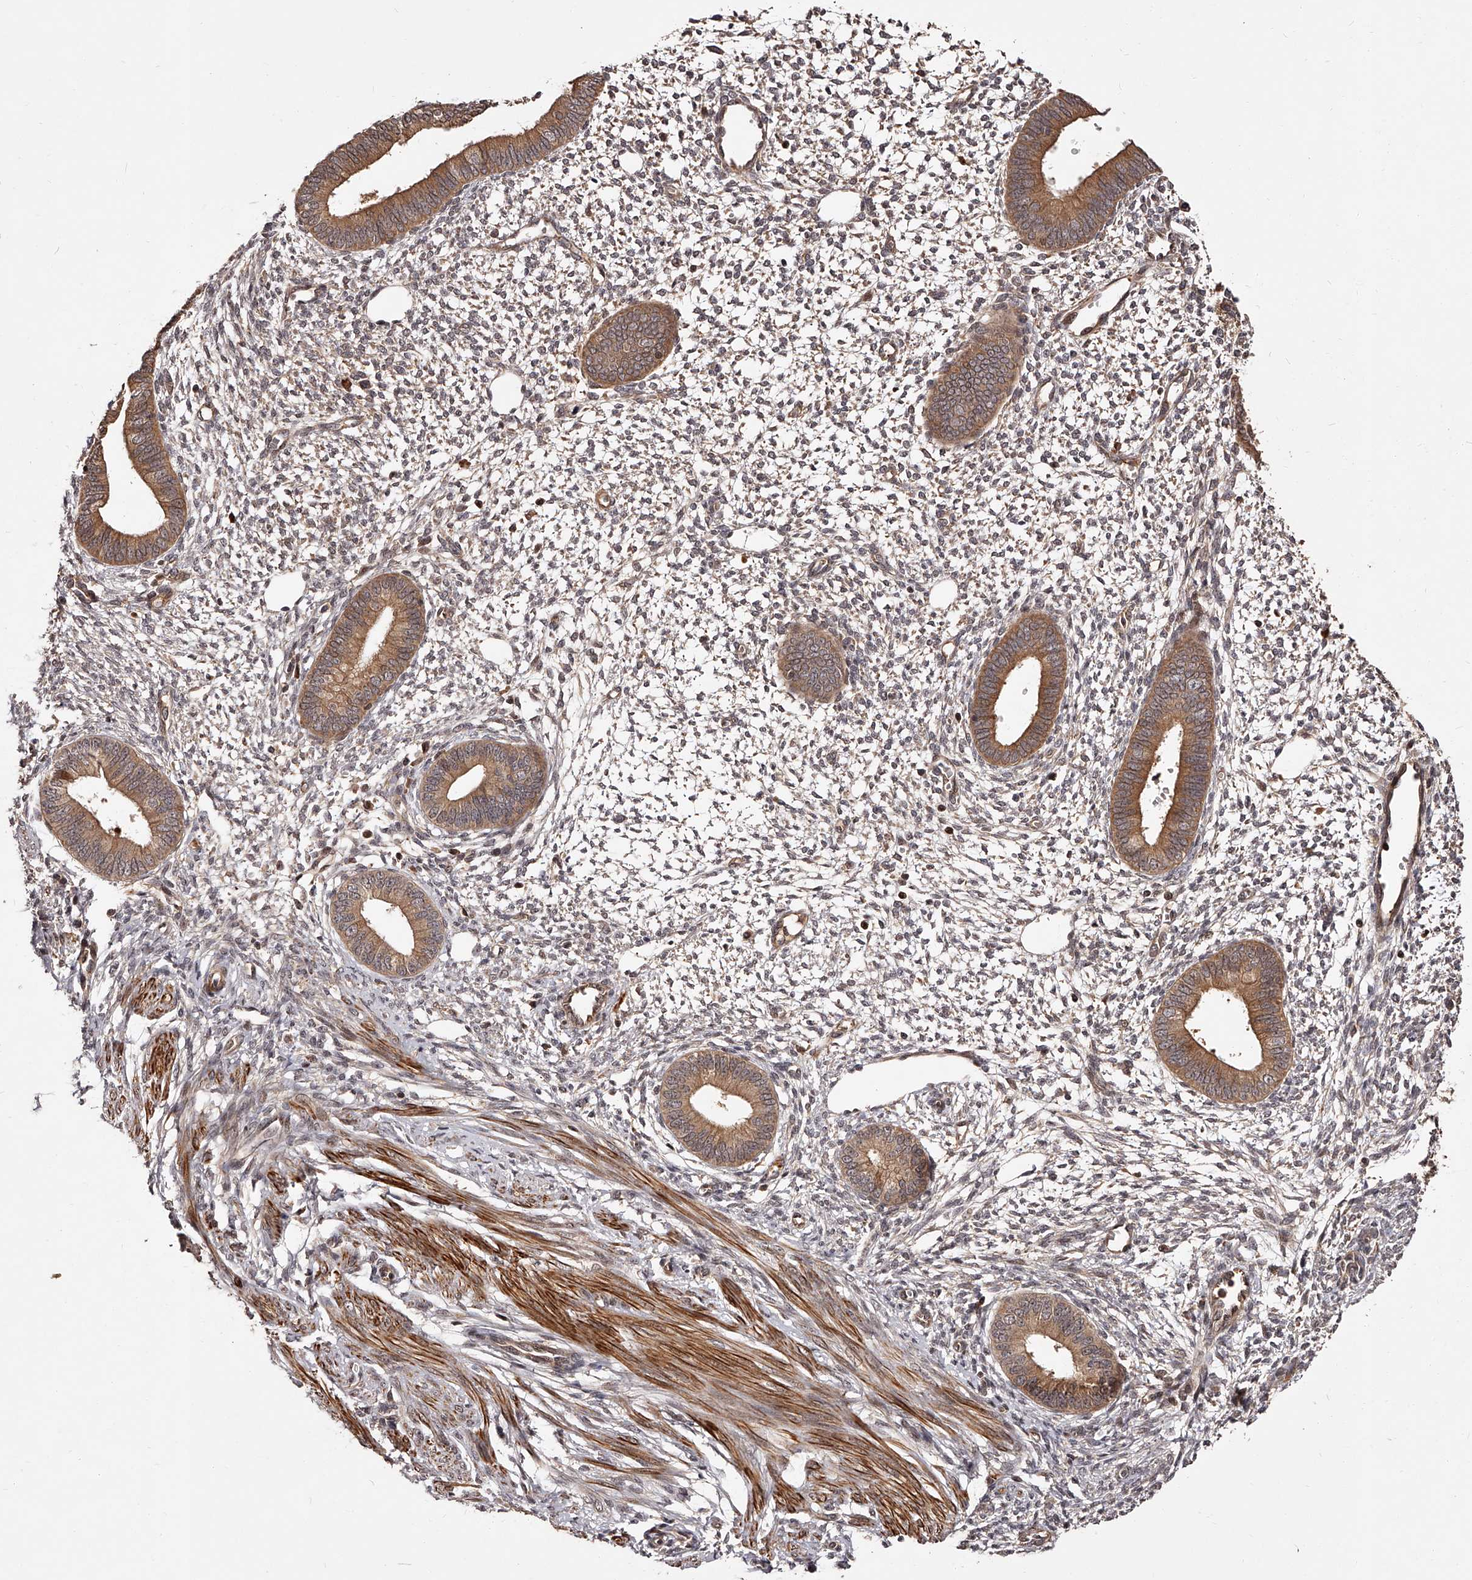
{"staining": {"intensity": "weak", "quantity": "25%-75%", "location": "cytoplasmic/membranous"}, "tissue": "endometrium", "cell_type": "Cells in endometrial stroma", "image_type": "normal", "snomed": [{"axis": "morphology", "description": "Normal tissue, NOS"}, {"axis": "topography", "description": "Endometrium"}], "caption": "Endometrium stained with IHC reveals weak cytoplasmic/membranous positivity in about 25%-75% of cells in endometrial stroma.", "gene": "CUL7", "patient": {"sex": "female", "age": 46}}